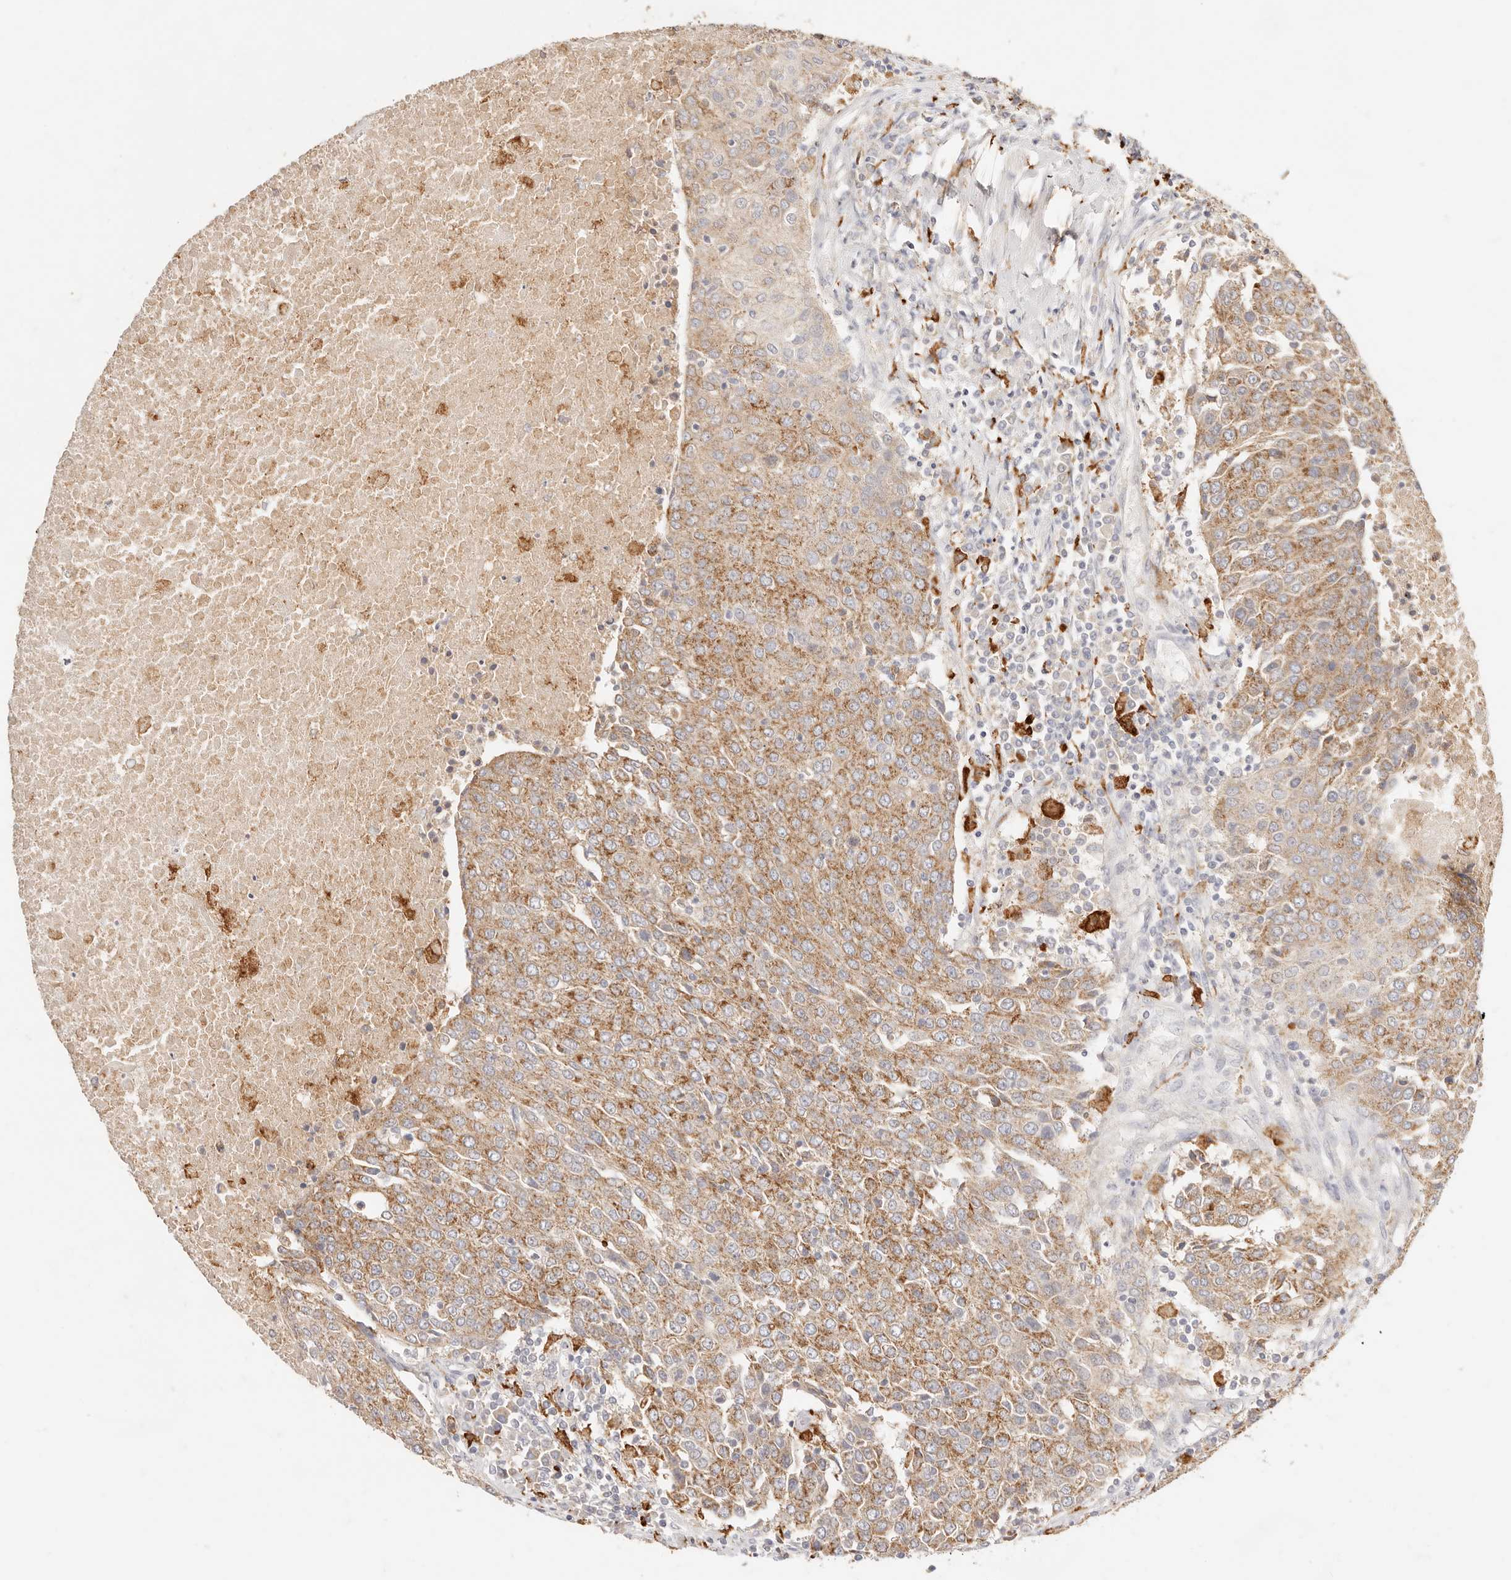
{"staining": {"intensity": "moderate", "quantity": ">75%", "location": "cytoplasmic/membranous"}, "tissue": "urothelial cancer", "cell_type": "Tumor cells", "image_type": "cancer", "snomed": [{"axis": "morphology", "description": "Urothelial carcinoma, High grade"}, {"axis": "topography", "description": "Urinary bladder"}], "caption": "Urothelial carcinoma (high-grade) stained for a protein (brown) exhibits moderate cytoplasmic/membranous positive staining in about >75% of tumor cells.", "gene": "HK2", "patient": {"sex": "female", "age": 85}}